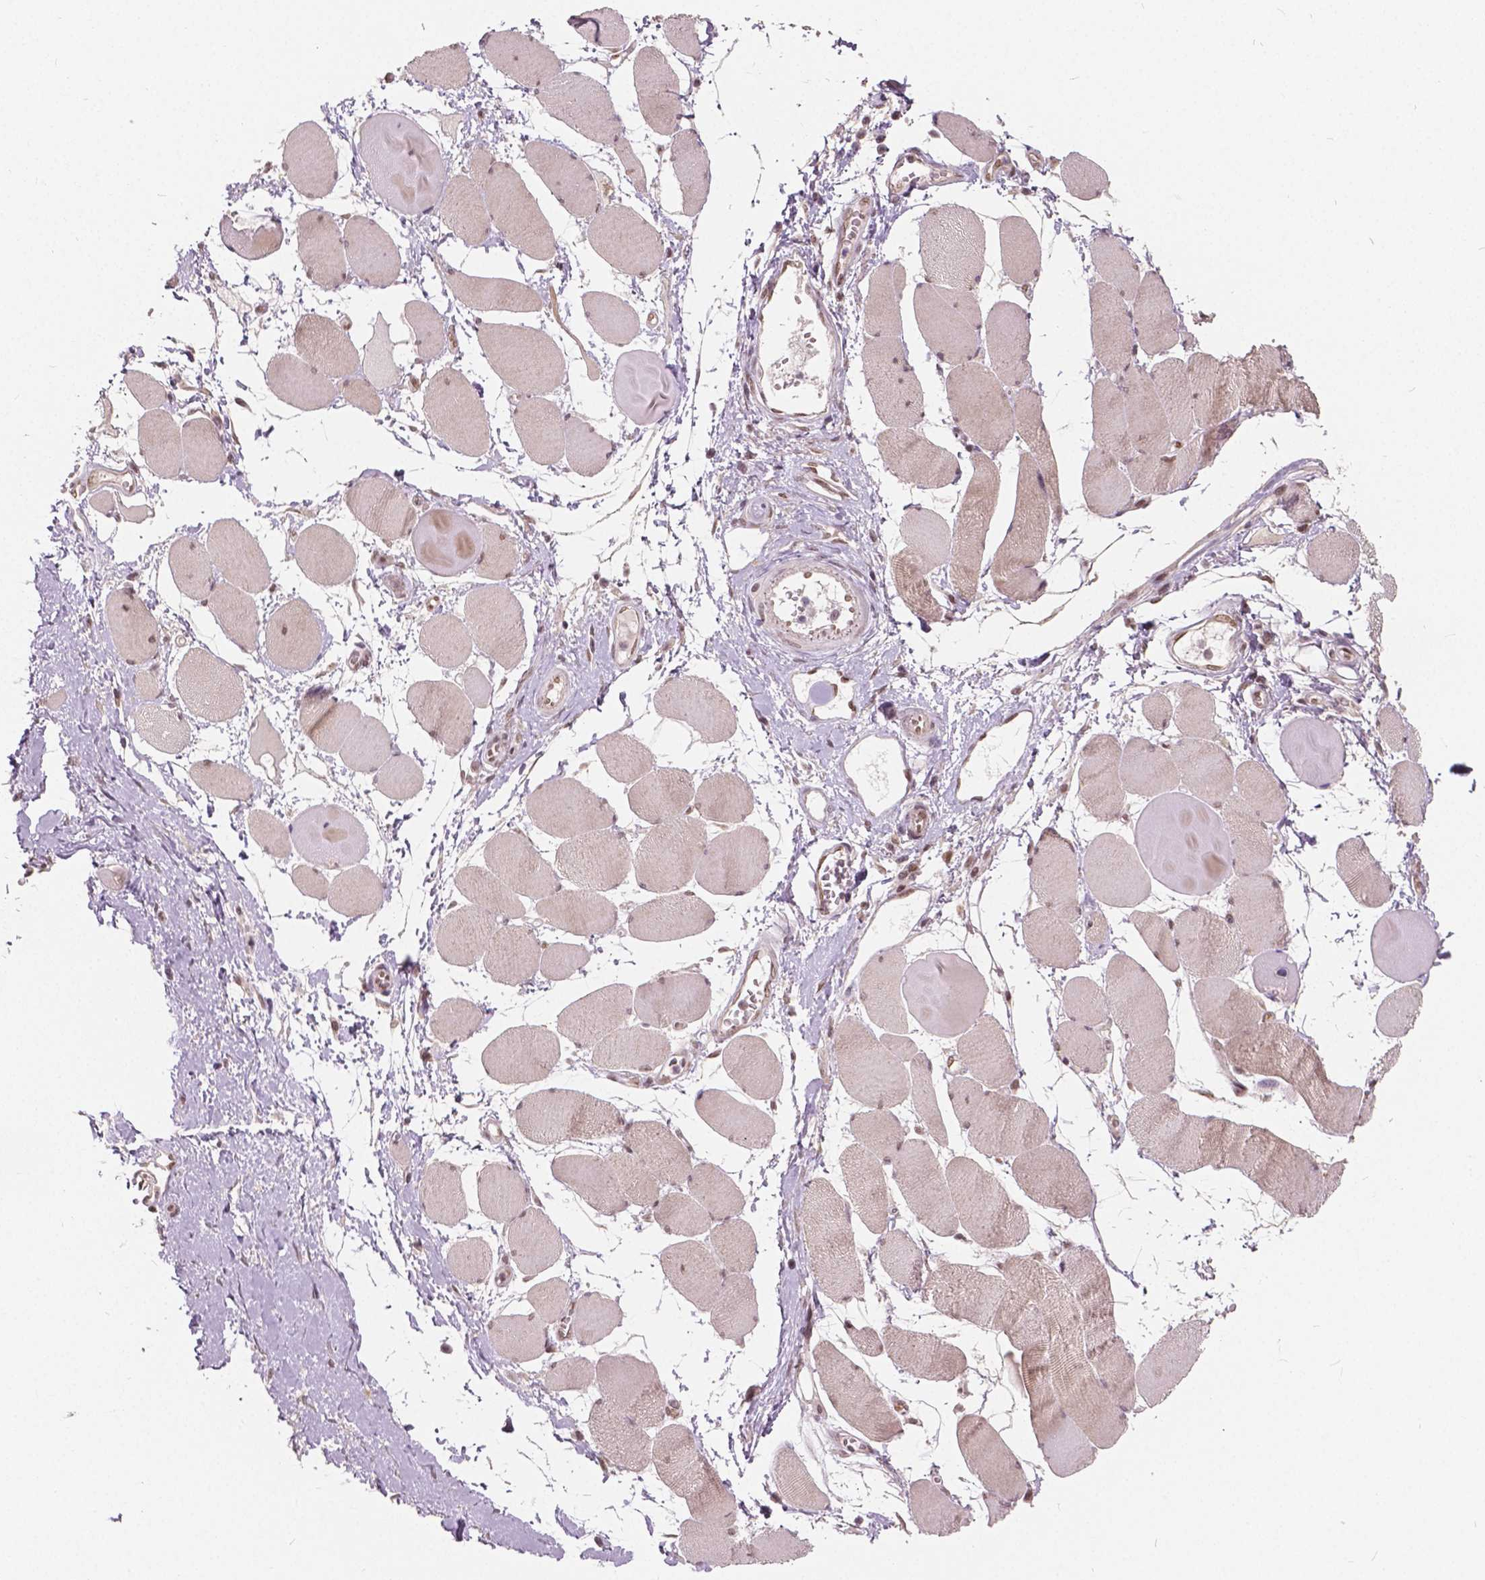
{"staining": {"intensity": "negative", "quantity": "none", "location": "none"}, "tissue": "skeletal muscle", "cell_type": "Myocytes", "image_type": "normal", "snomed": [{"axis": "morphology", "description": "Normal tissue, NOS"}, {"axis": "topography", "description": "Skeletal muscle"}], "caption": "Myocytes are negative for protein expression in normal human skeletal muscle. The staining was performed using DAB to visualize the protein expression in brown, while the nuclei were stained in blue with hematoxylin (Magnification: 20x).", "gene": "HMBOX1", "patient": {"sex": "female", "age": 75}}